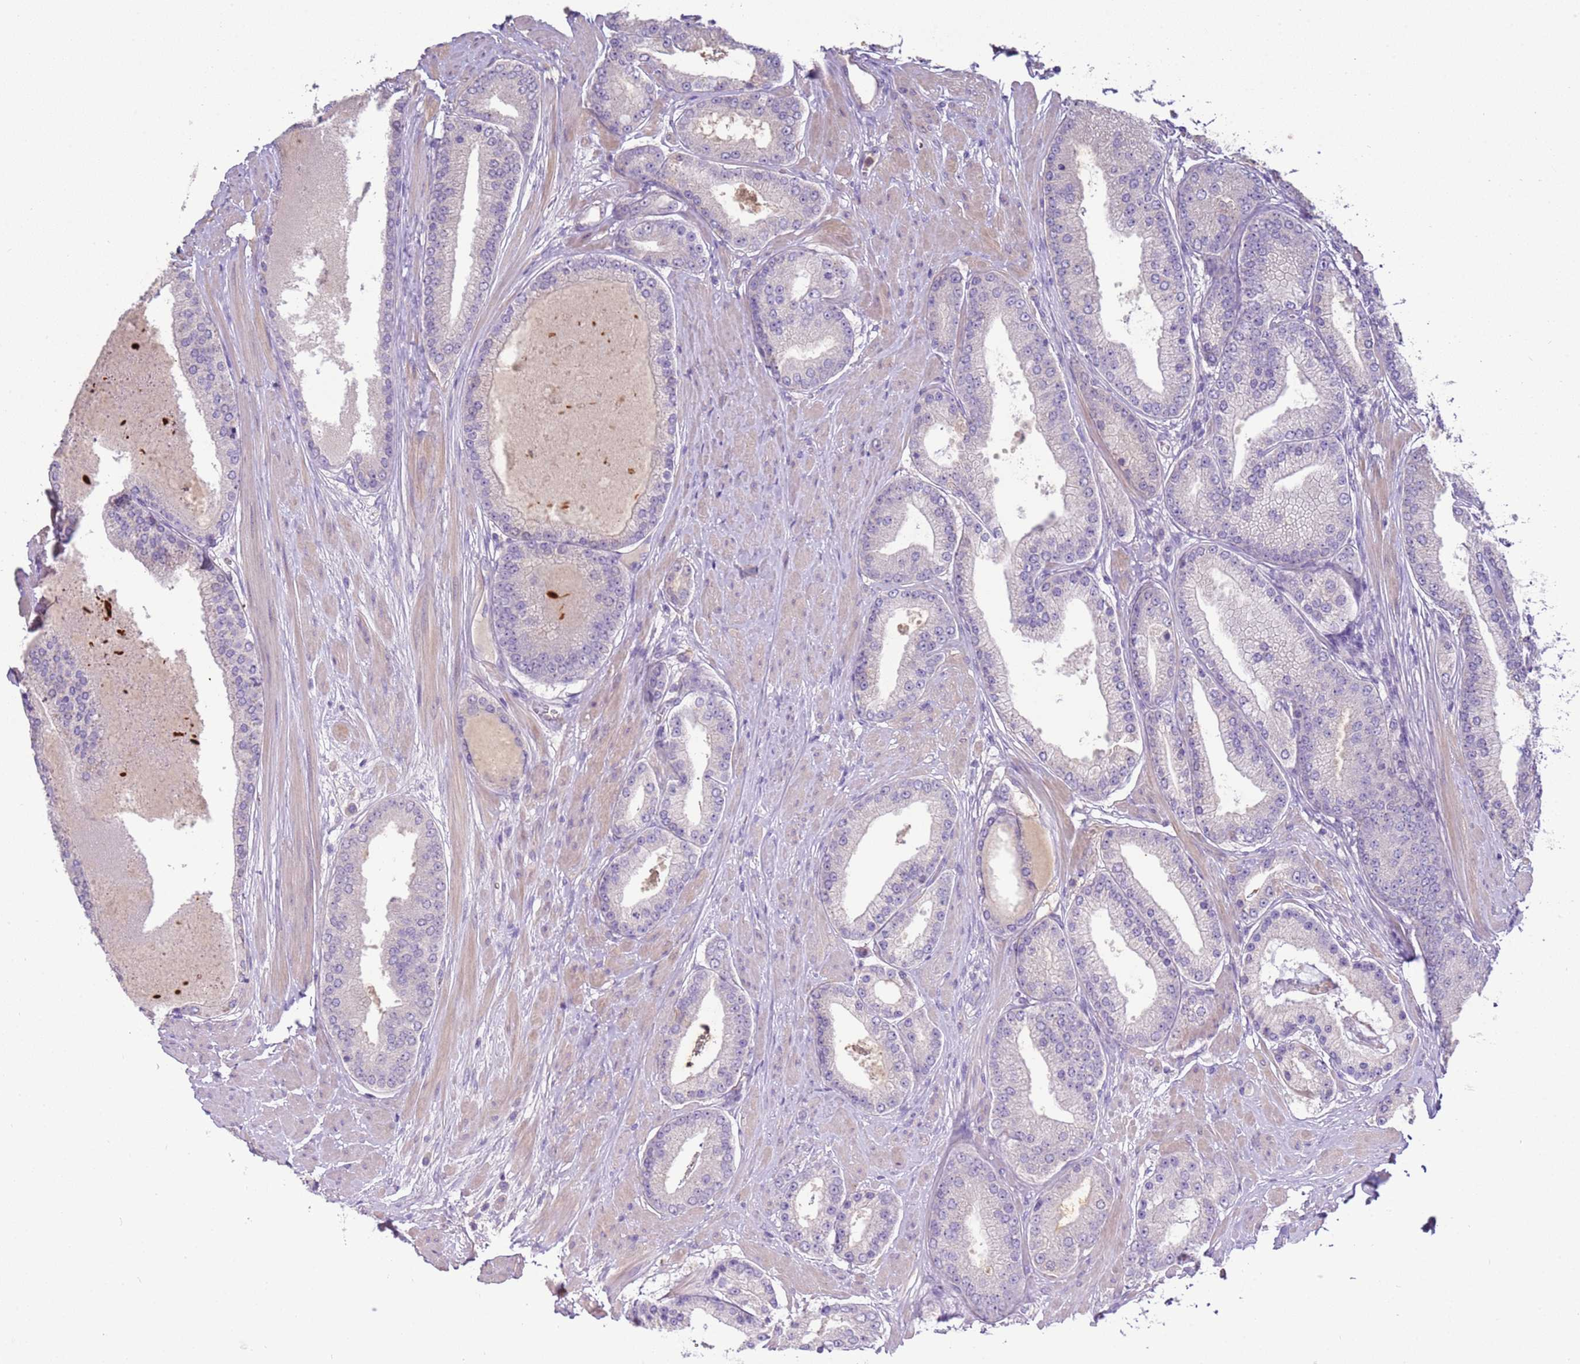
{"staining": {"intensity": "negative", "quantity": "none", "location": "none"}, "tissue": "prostate cancer", "cell_type": "Tumor cells", "image_type": "cancer", "snomed": [{"axis": "morphology", "description": "Adenocarcinoma, High grade"}, {"axis": "topography", "description": "Prostate"}], "caption": "Immunohistochemical staining of human prostate cancer exhibits no significant expression in tumor cells. Brightfield microscopy of immunohistochemistry stained with DAB (brown) and hematoxylin (blue), captured at high magnification.", "gene": "IL2RG", "patient": {"sex": "male", "age": 59}}